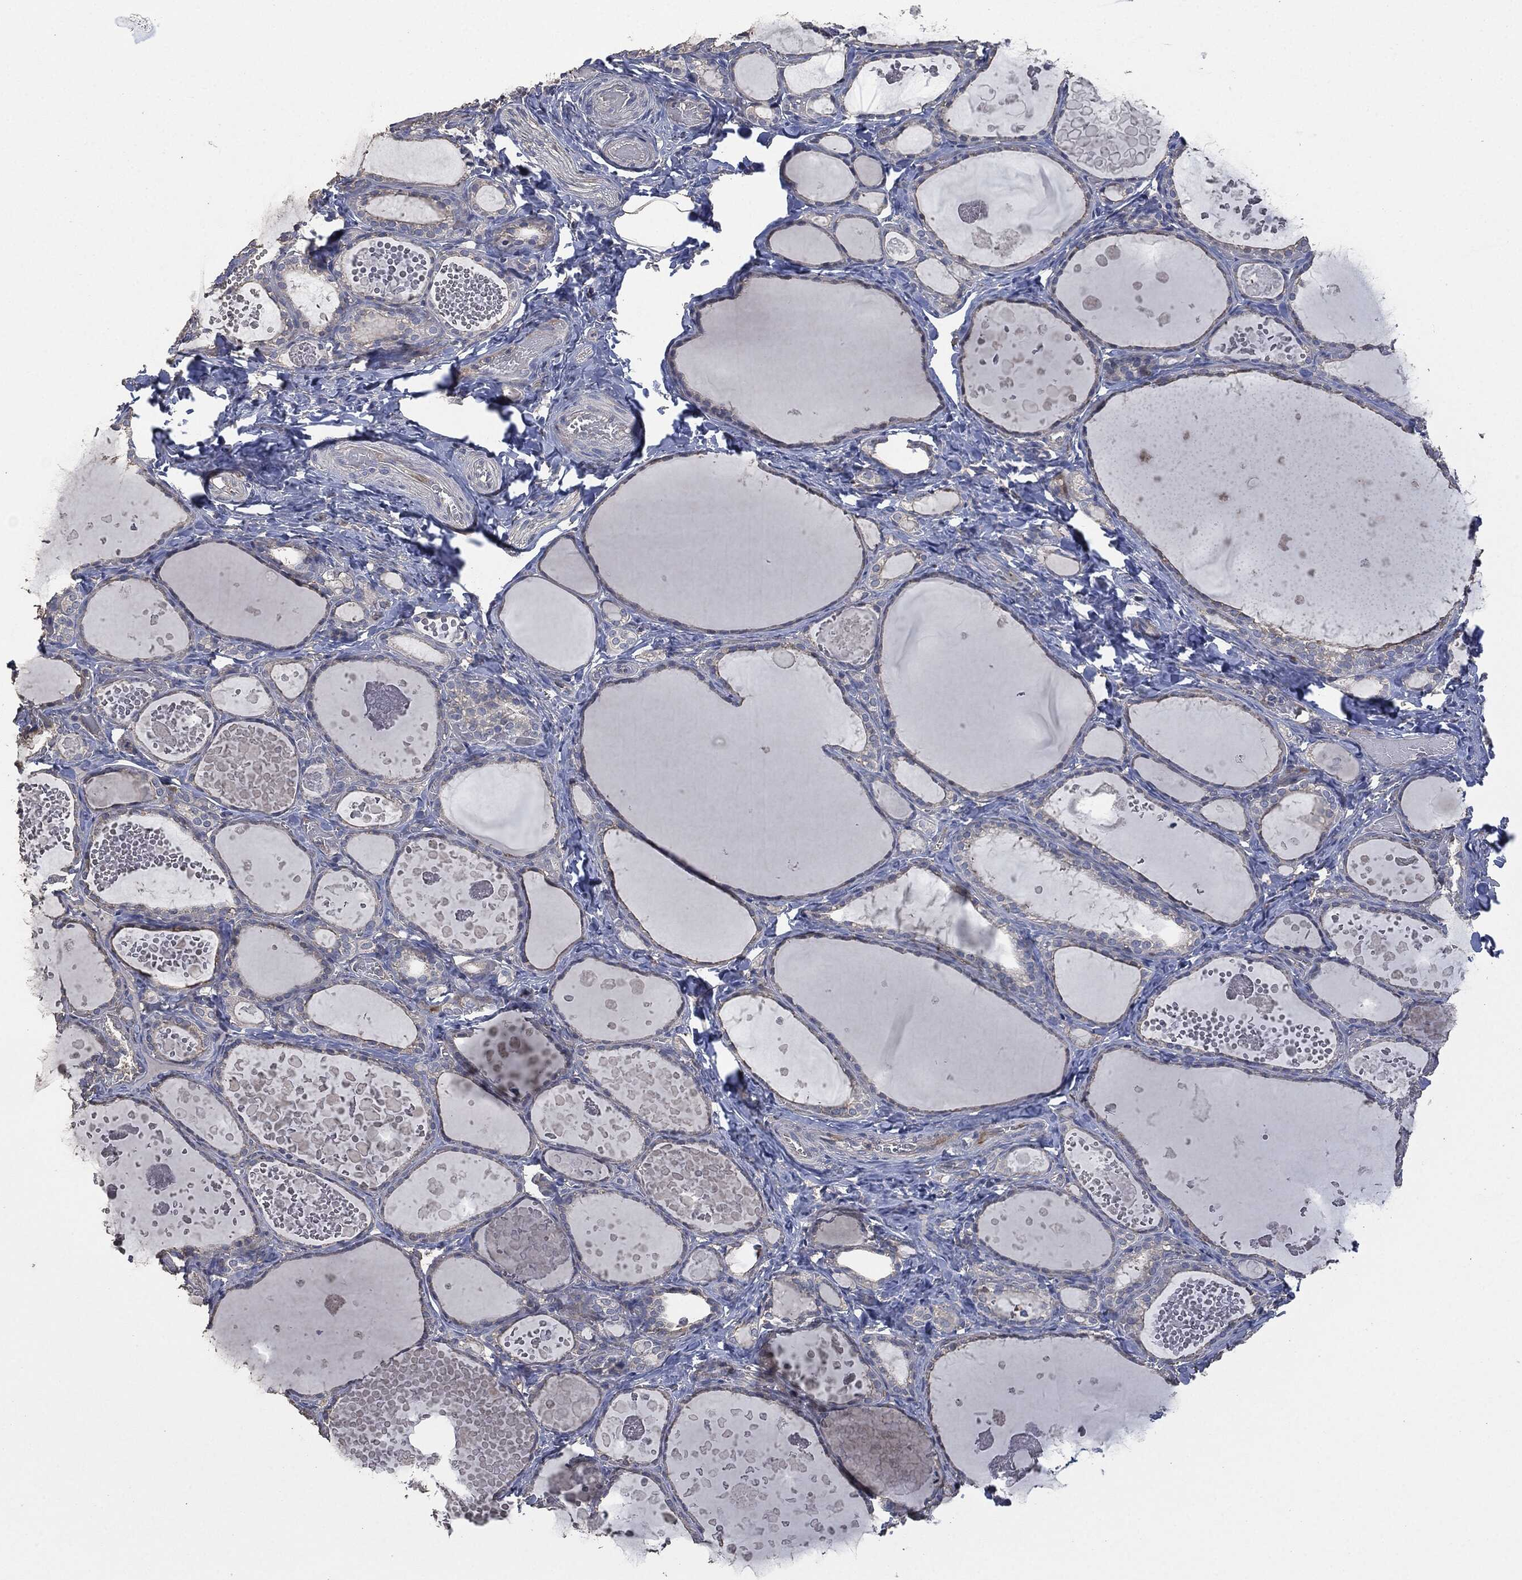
{"staining": {"intensity": "negative", "quantity": "none", "location": "none"}, "tissue": "thyroid gland", "cell_type": "Glandular cells", "image_type": "normal", "snomed": [{"axis": "morphology", "description": "Normal tissue, NOS"}, {"axis": "topography", "description": "Thyroid gland"}], "caption": "Immunohistochemical staining of normal human thyroid gland displays no significant staining in glandular cells.", "gene": "MSLN", "patient": {"sex": "female", "age": 56}}